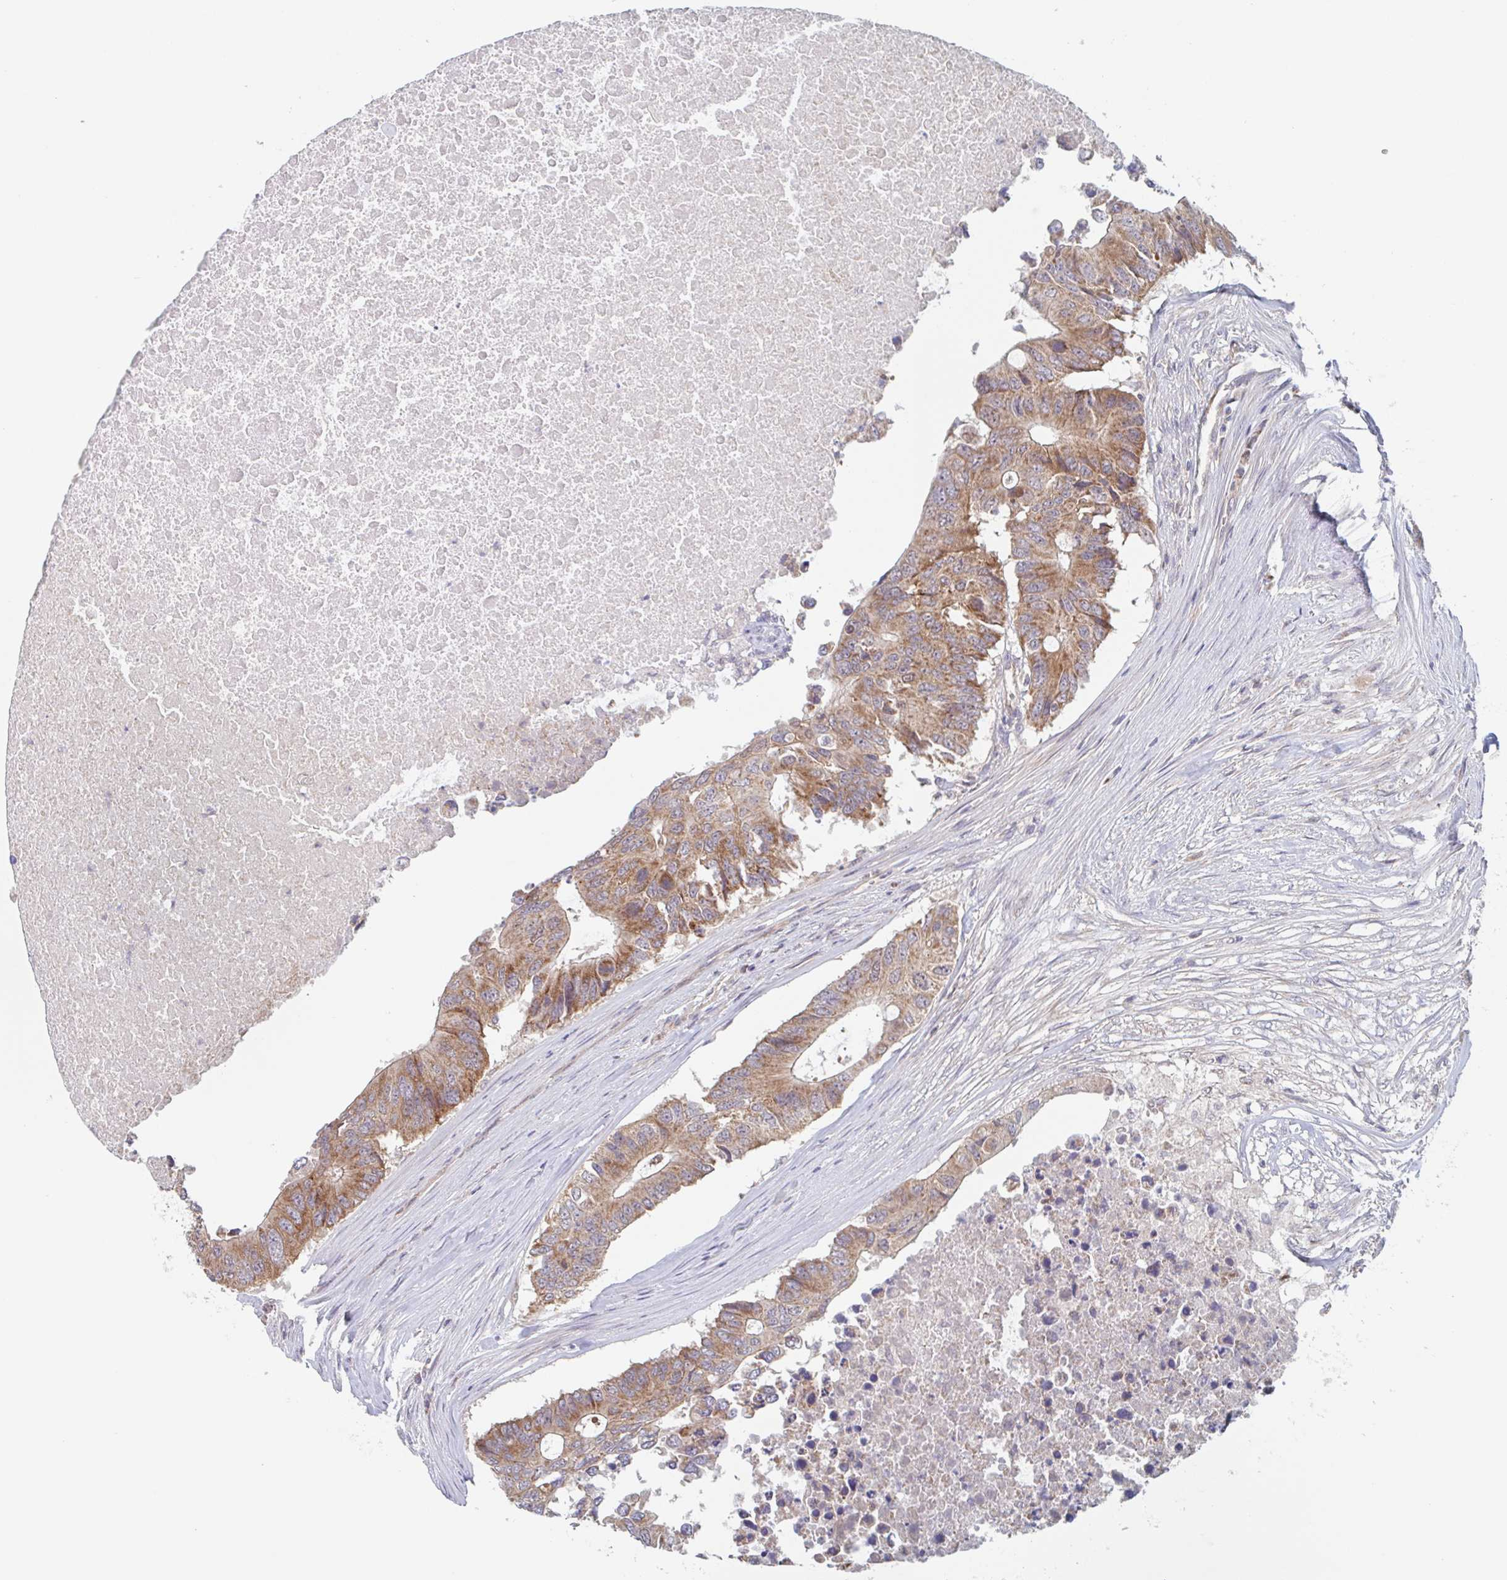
{"staining": {"intensity": "moderate", "quantity": ">75%", "location": "cytoplasmic/membranous"}, "tissue": "colorectal cancer", "cell_type": "Tumor cells", "image_type": "cancer", "snomed": [{"axis": "morphology", "description": "Adenocarcinoma, NOS"}, {"axis": "topography", "description": "Colon"}], "caption": "Colorectal cancer was stained to show a protein in brown. There is medium levels of moderate cytoplasmic/membranous staining in about >75% of tumor cells.", "gene": "SURF1", "patient": {"sex": "male", "age": 71}}